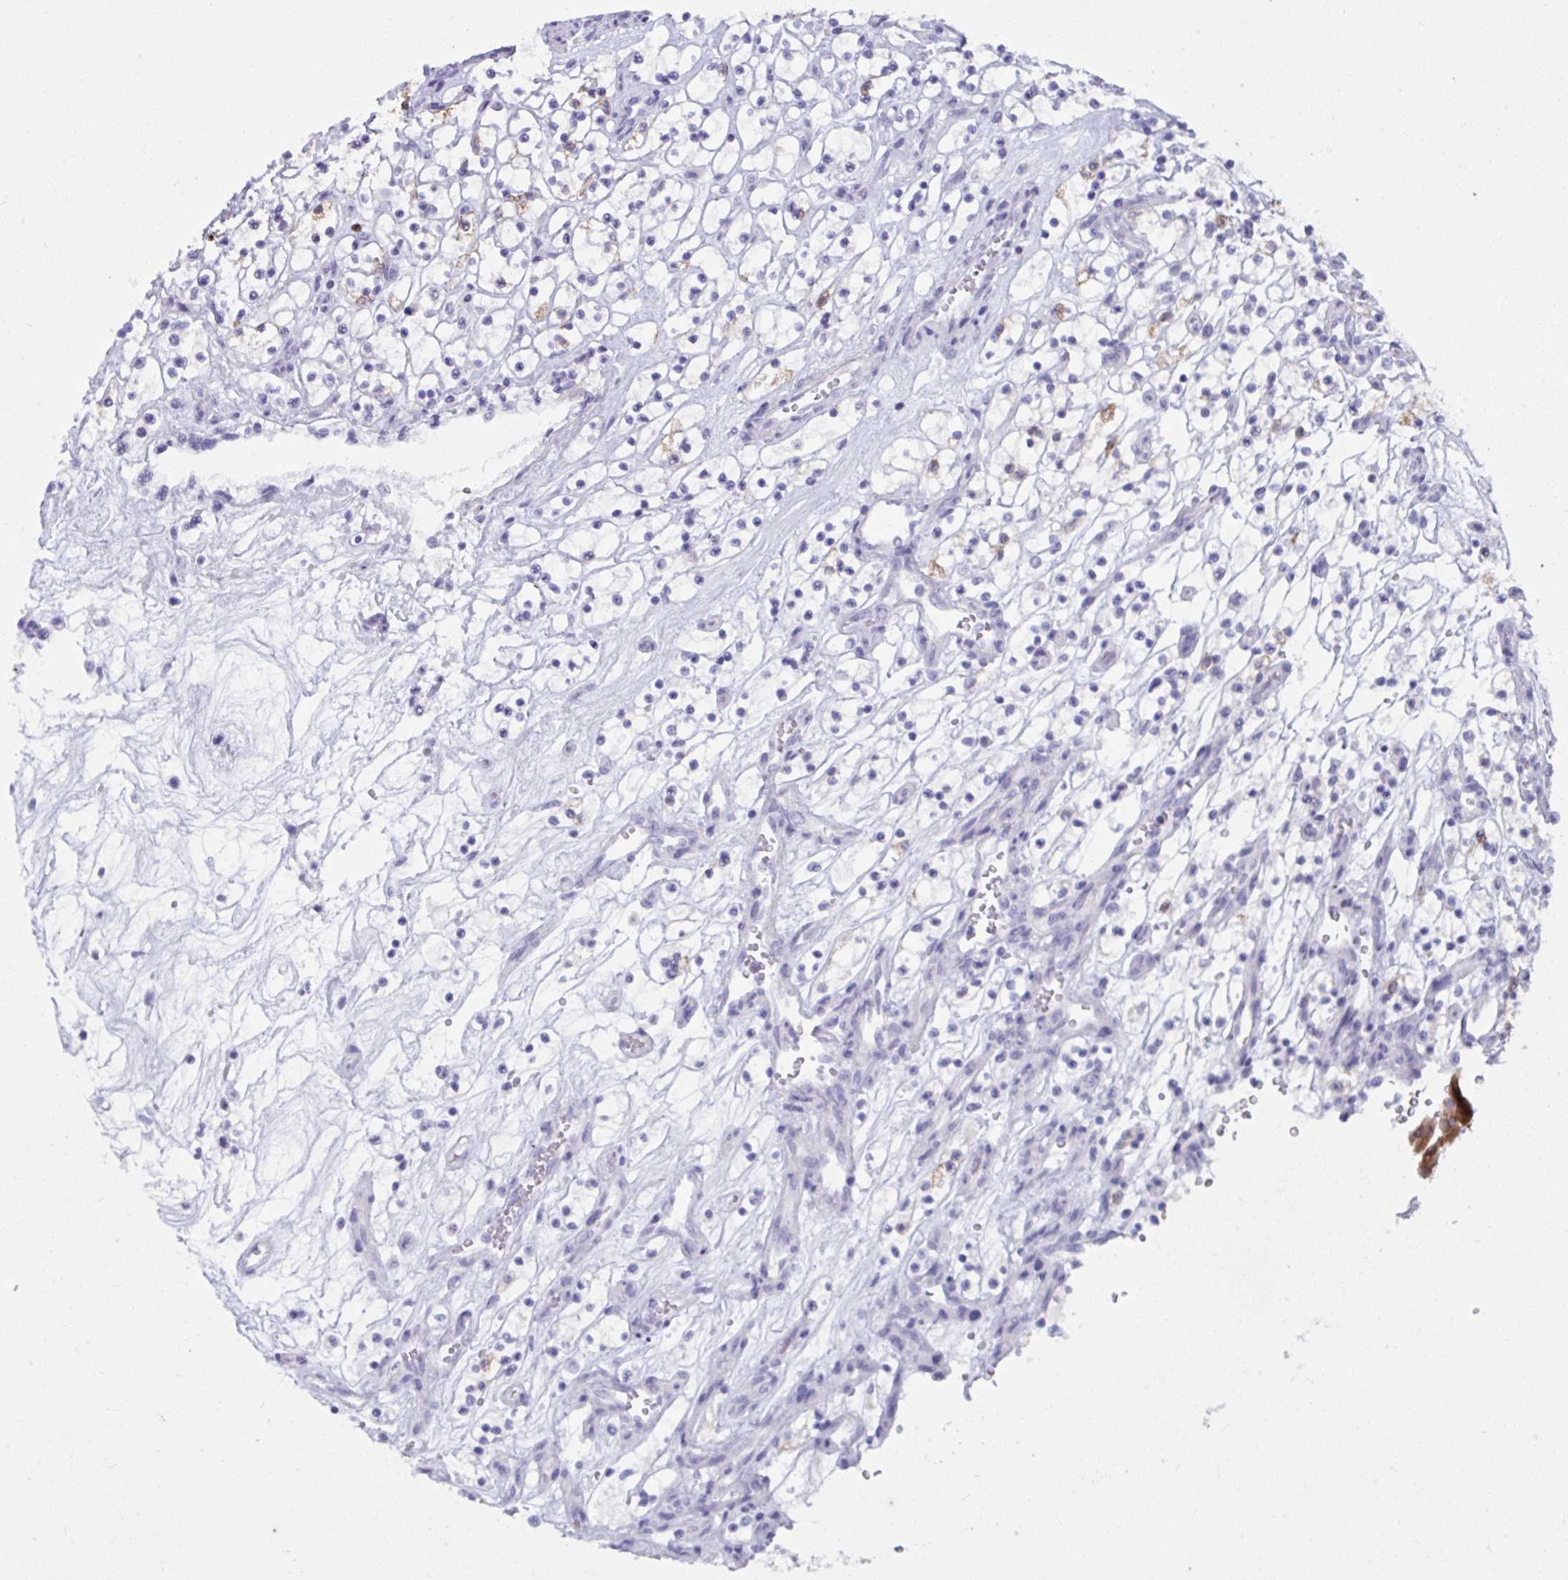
{"staining": {"intensity": "negative", "quantity": "none", "location": "none"}, "tissue": "renal cancer", "cell_type": "Tumor cells", "image_type": "cancer", "snomed": [{"axis": "morphology", "description": "Adenocarcinoma, NOS"}, {"axis": "topography", "description": "Kidney"}], "caption": "This is a image of immunohistochemistry (IHC) staining of renal adenocarcinoma, which shows no expression in tumor cells.", "gene": "UGT3A2", "patient": {"sex": "female", "age": 69}}